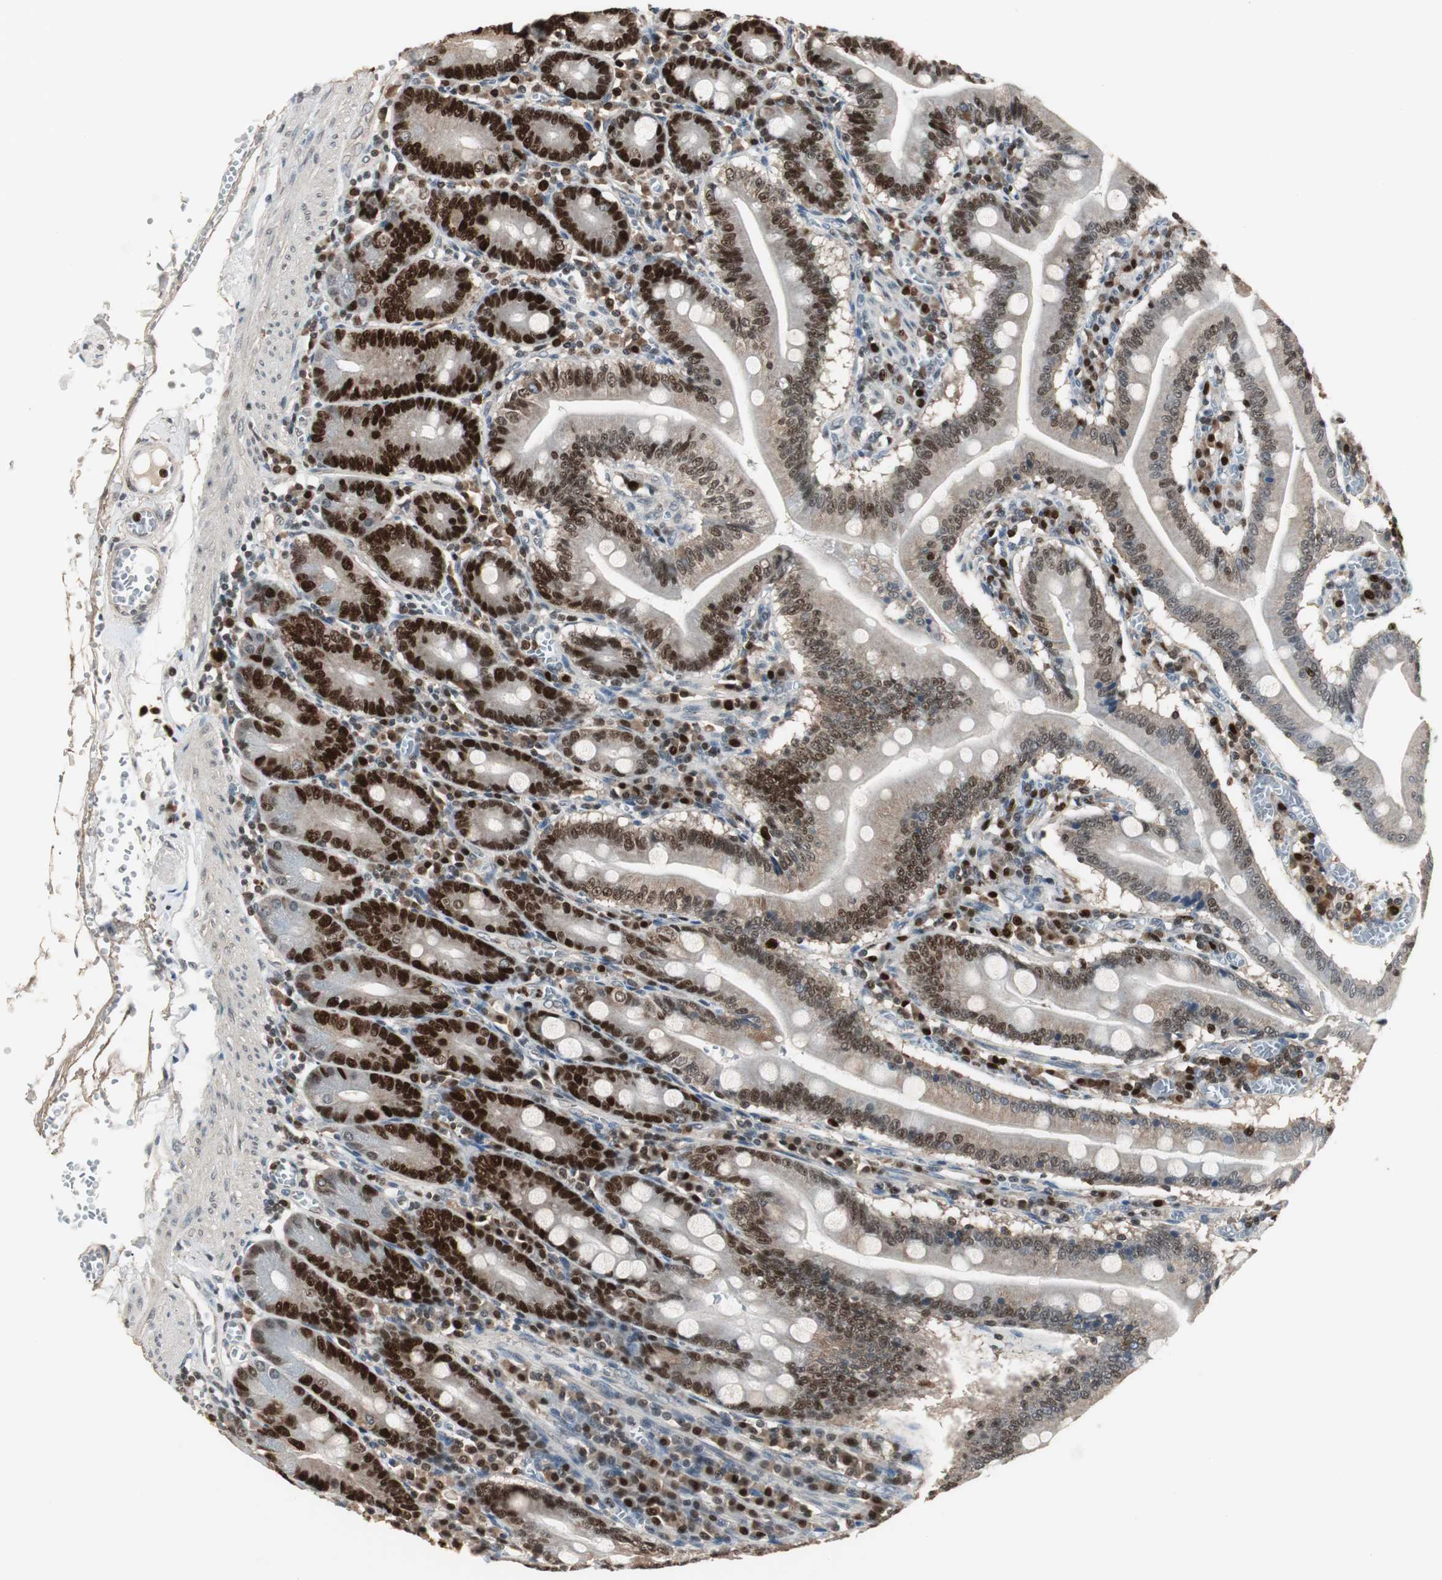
{"staining": {"intensity": "strong", "quantity": ">75%", "location": "nuclear"}, "tissue": "small intestine", "cell_type": "Glandular cells", "image_type": "normal", "snomed": [{"axis": "morphology", "description": "Normal tissue, NOS"}, {"axis": "topography", "description": "Small intestine"}], "caption": "Glandular cells show high levels of strong nuclear staining in about >75% of cells in unremarkable small intestine. The staining was performed using DAB (3,3'-diaminobenzidine), with brown indicating positive protein expression. Nuclei are stained blue with hematoxylin.", "gene": "FEN1", "patient": {"sex": "male", "age": 71}}